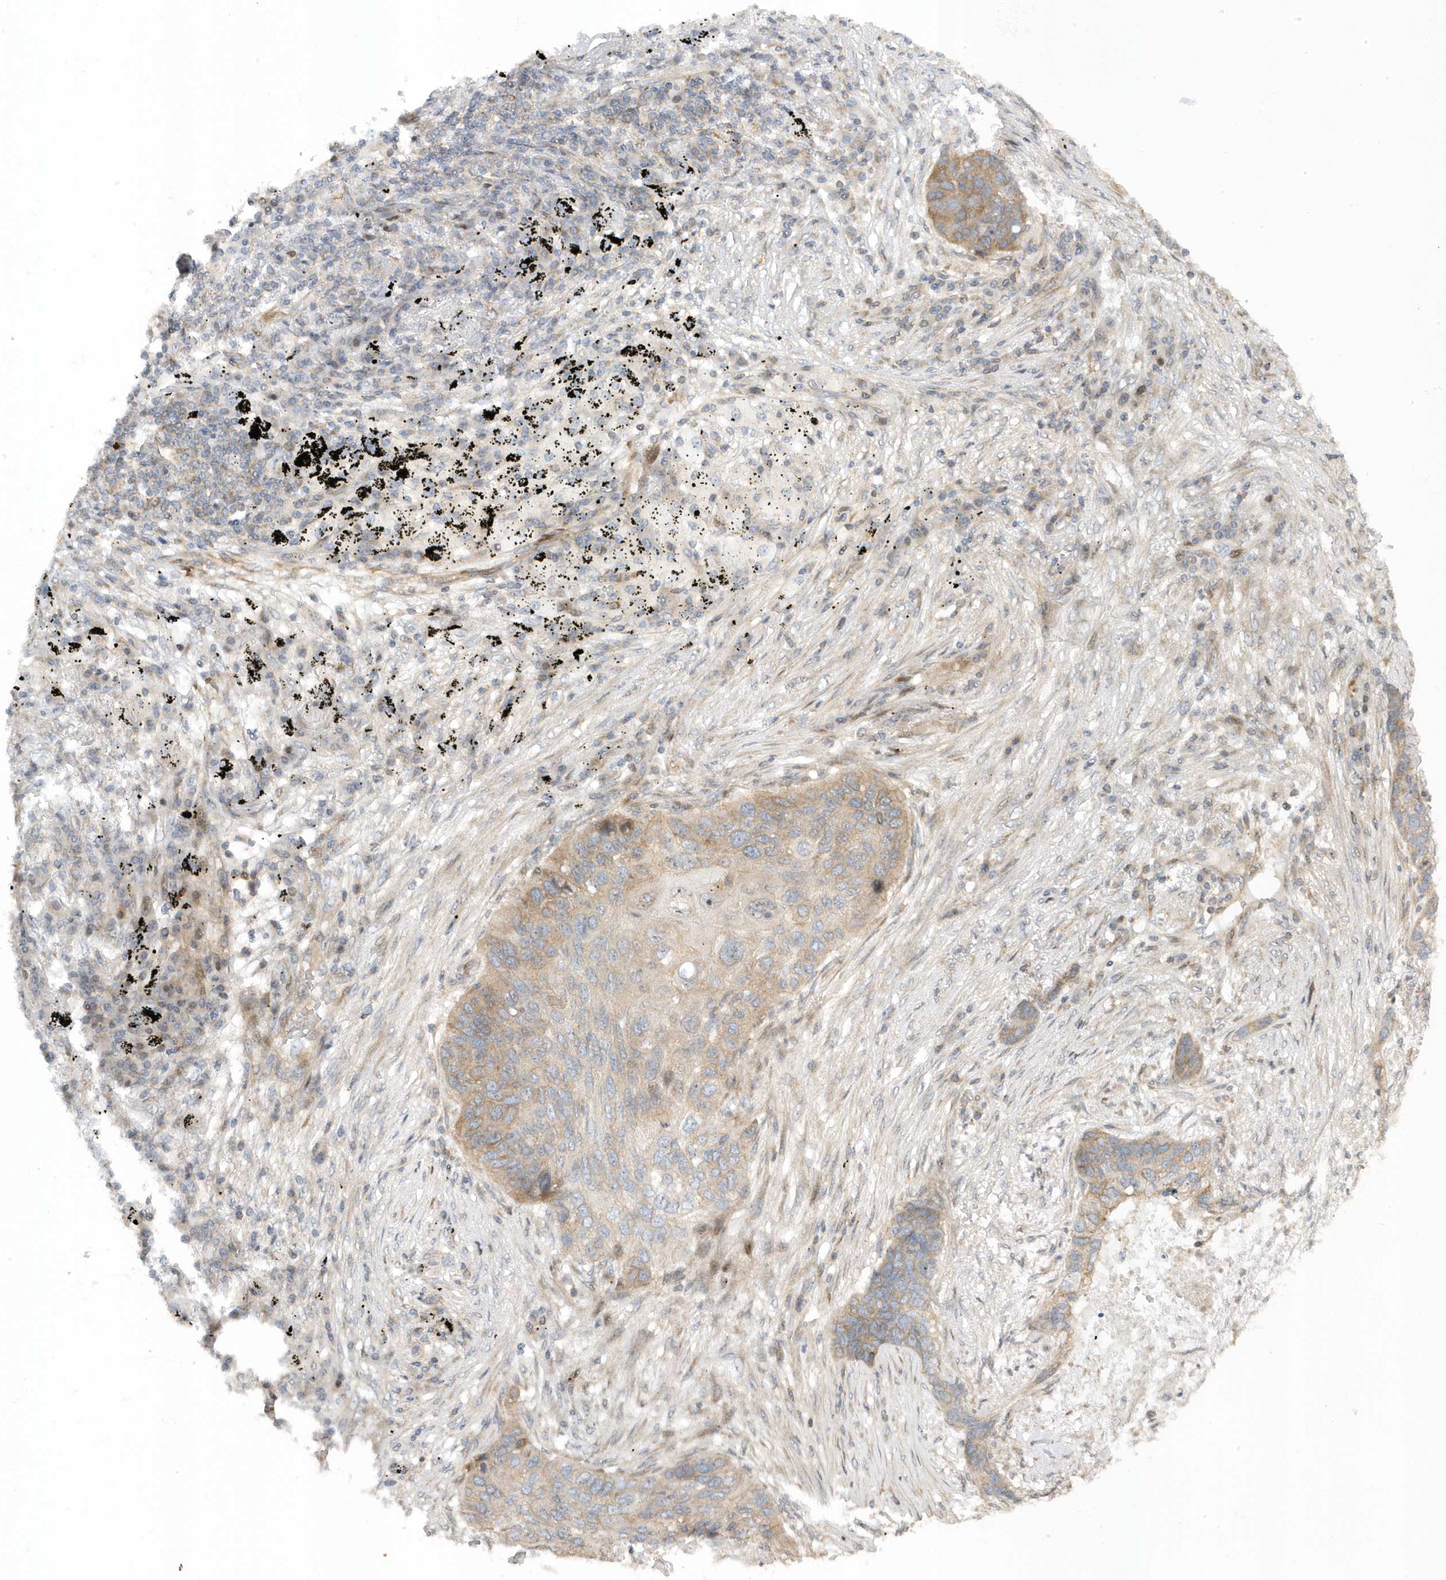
{"staining": {"intensity": "moderate", "quantity": "25%-75%", "location": "cytoplasmic/membranous"}, "tissue": "lung cancer", "cell_type": "Tumor cells", "image_type": "cancer", "snomed": [{"axis": "morphology", "description": "Squamous cell carcinoma, NOS"}, {"axis": "topography", "description": "Lung"}], "caption": "A medium amount of moderate cytoplasmic/membranous staining is identified in about 25%-75% of tumor cells in lung squamous cell carcinoma tissue.", "gene": "MAP7D3", "patient": {"sex": "female", "age": 63}}